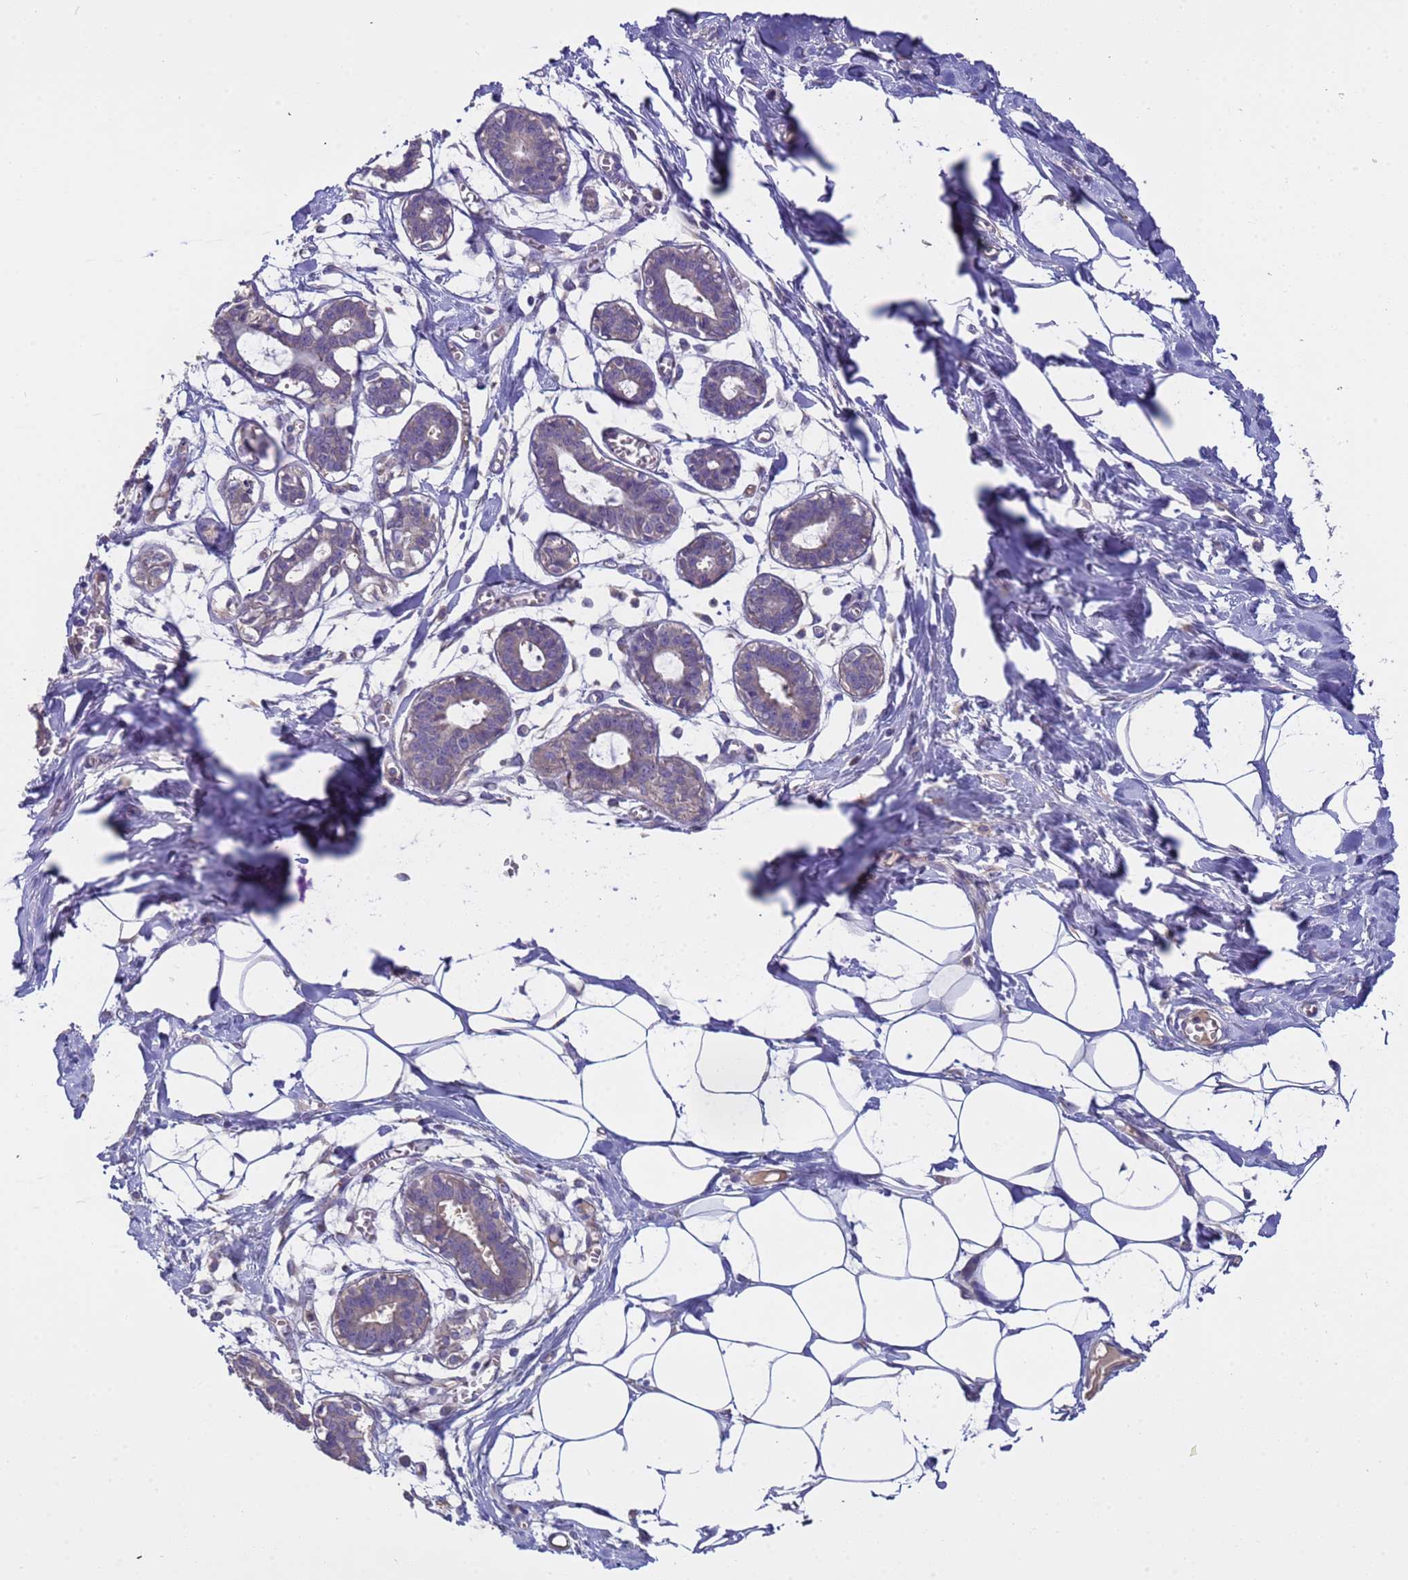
{"staining": {"intensity": "negative", "quantity": "none", "location": "none"}, "tissue": "breast", "cell_type": "Adipocytes", "image_type": "normal", "snomed": [{"axis": "morphology", "description": "Normal tissue, NOS"}, {"axis": "topography", "description": "Breast"}], "caption": "DAB (3,3'-diaminobenzidine) immunohistochemical staining of benign breast exhibits no significant expression in adipocytes.", "gene": "ZNF248", "patient": {"sex": "female", "age": 27}}